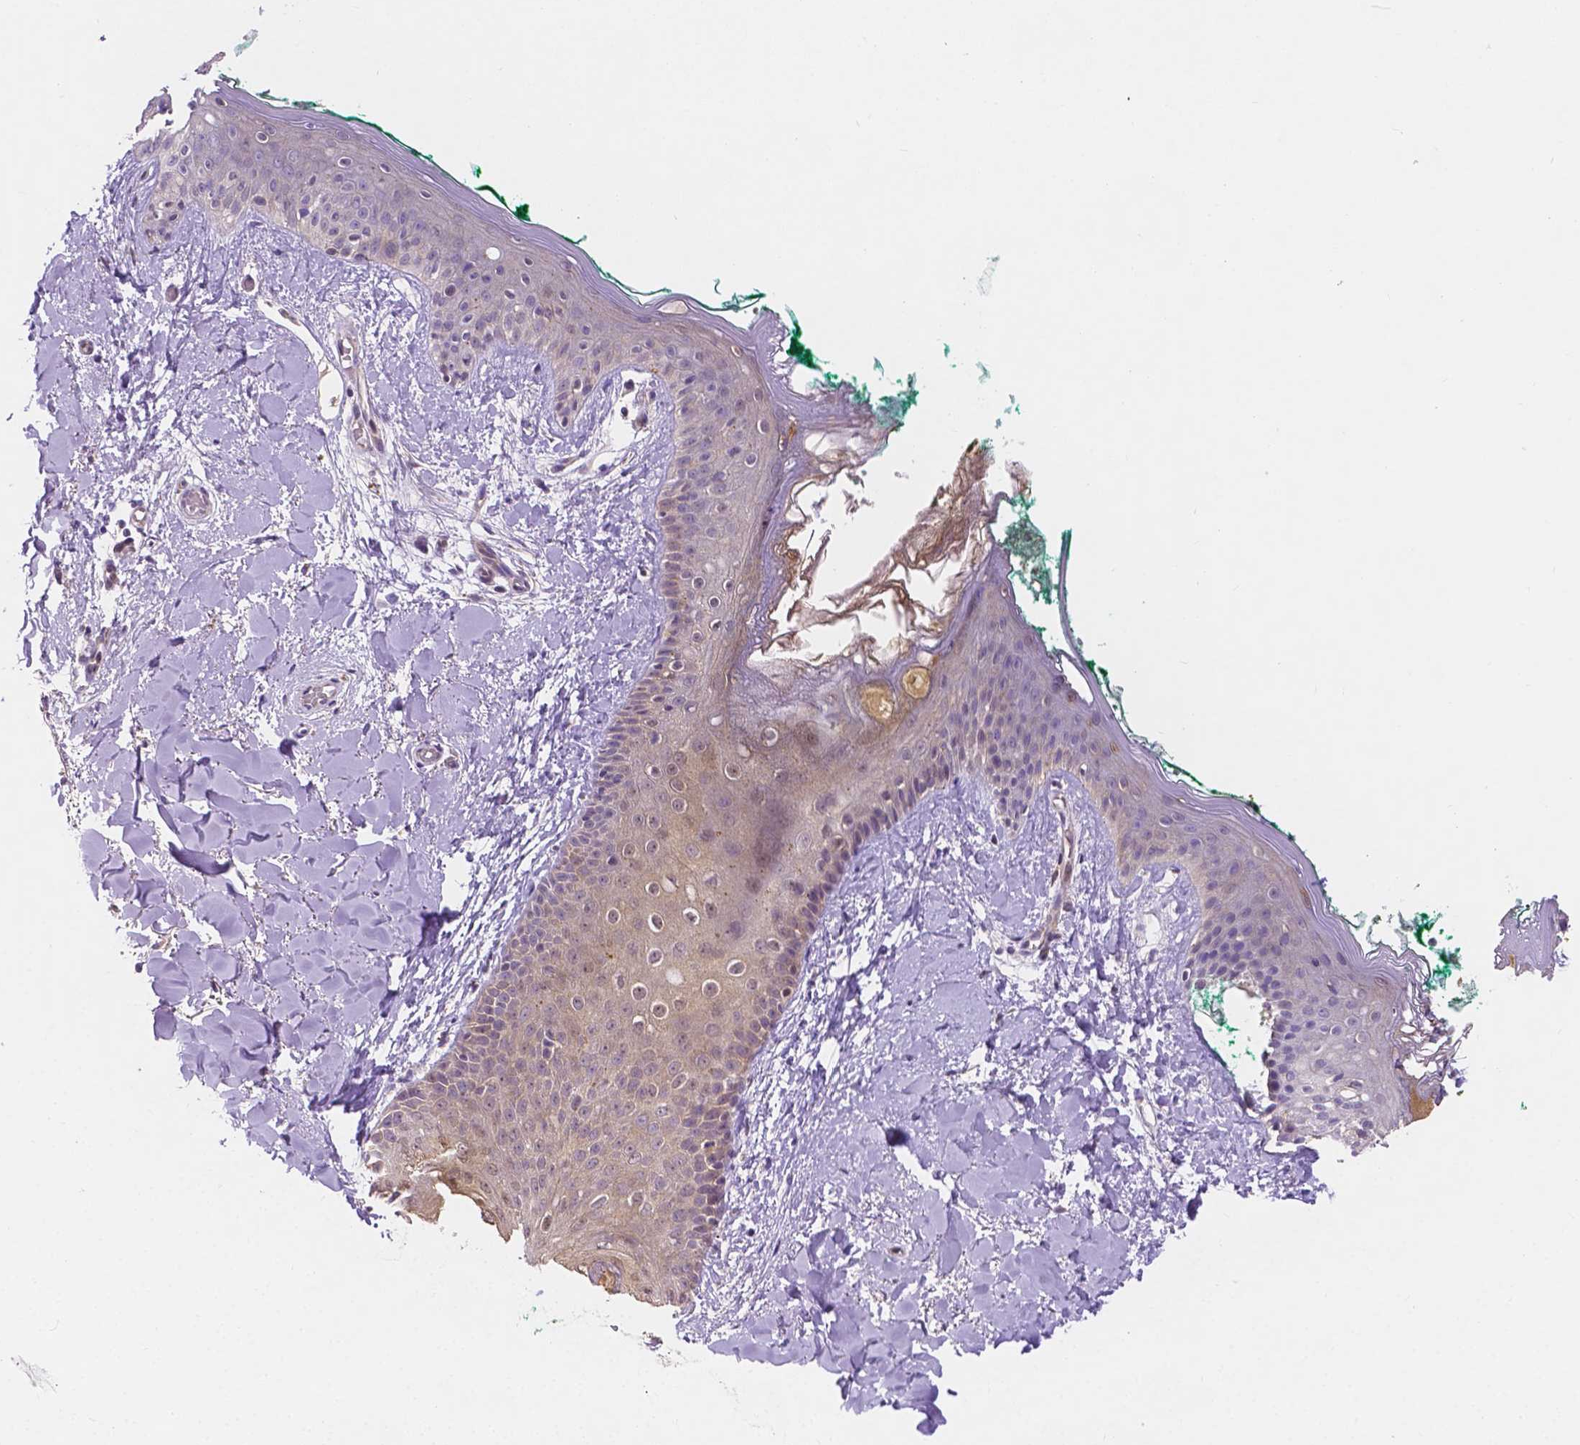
{"staining": {"intensity": "negative", "quantity": "none", "location": "none"}, "tissue": "skin", "cell_type": "Fibroblasts", "image_type": "normal", "snomed": [{"axis": "morphology", "description": "Normal tissue, NOS"}, {"axis": "topography", "description": "Skin"}], "caption": "Immunohistochemical staining of unremarkable human skin reveals no significant staining in fibroblasts.", "gene": "ZNRD2", "patient": {"sex": "female", "age": 34}}